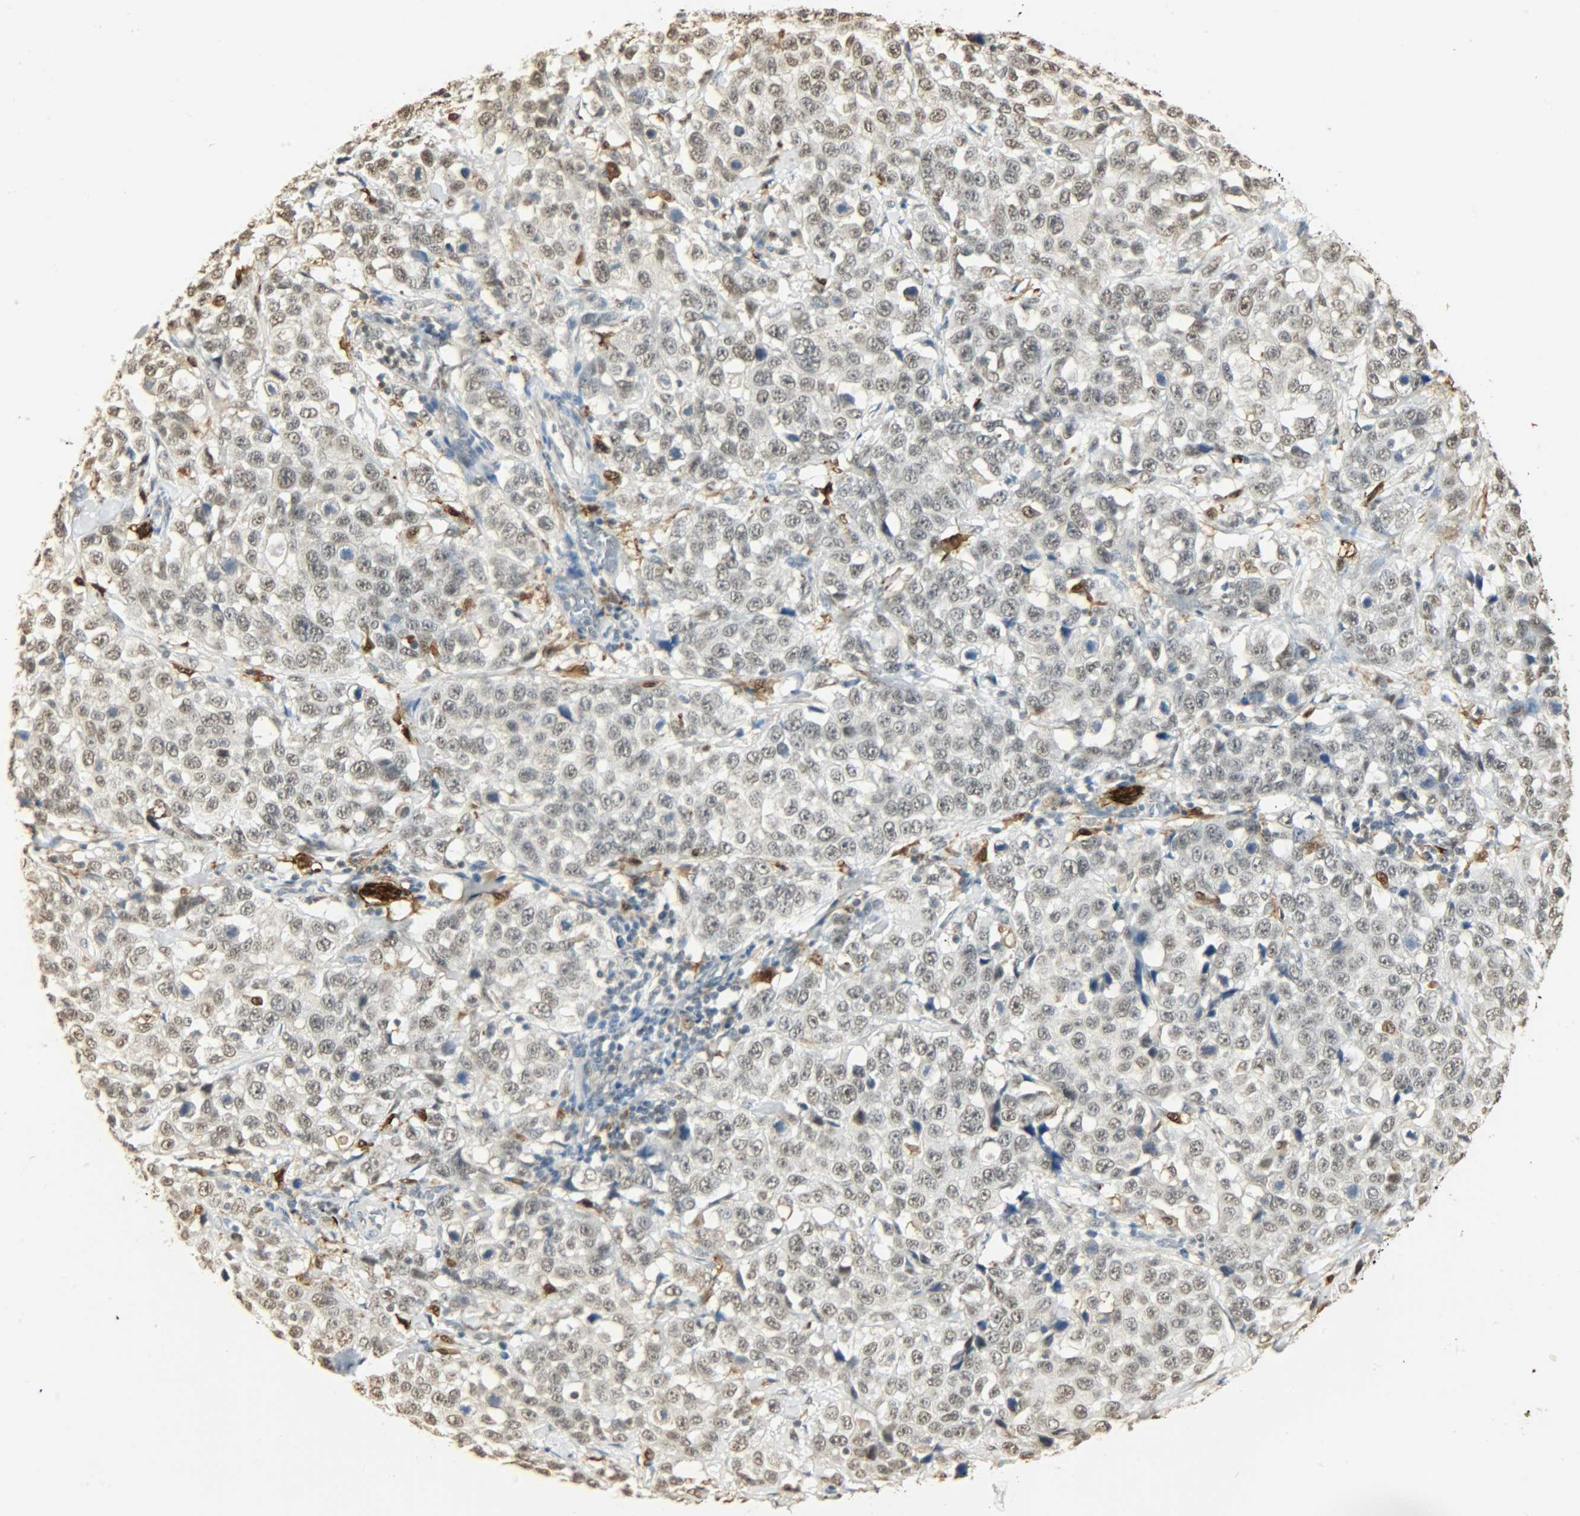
{"staining": {"intensity": "weak", "quantity": ">75%", "location": "nuclear"}, "tissue": "stomach cancer", "cell_type": "Tumor cells", "image_type": "cancer", "snomed": [{"axis": "morphology", "description": "Normal tissue, NOS"}, {"axis": "morphology", "description": "Adenocarcinoma, NOS"}, {"axis": "topography", "description": "Stomach"}], "caption": "Weak nuclear expression for a protein is identified in approximately >75% of tumor cells of stomach adenocarcinoma using IHC.", "gene": "NGFR", "patient": {"sex": "male", "age": 48}}